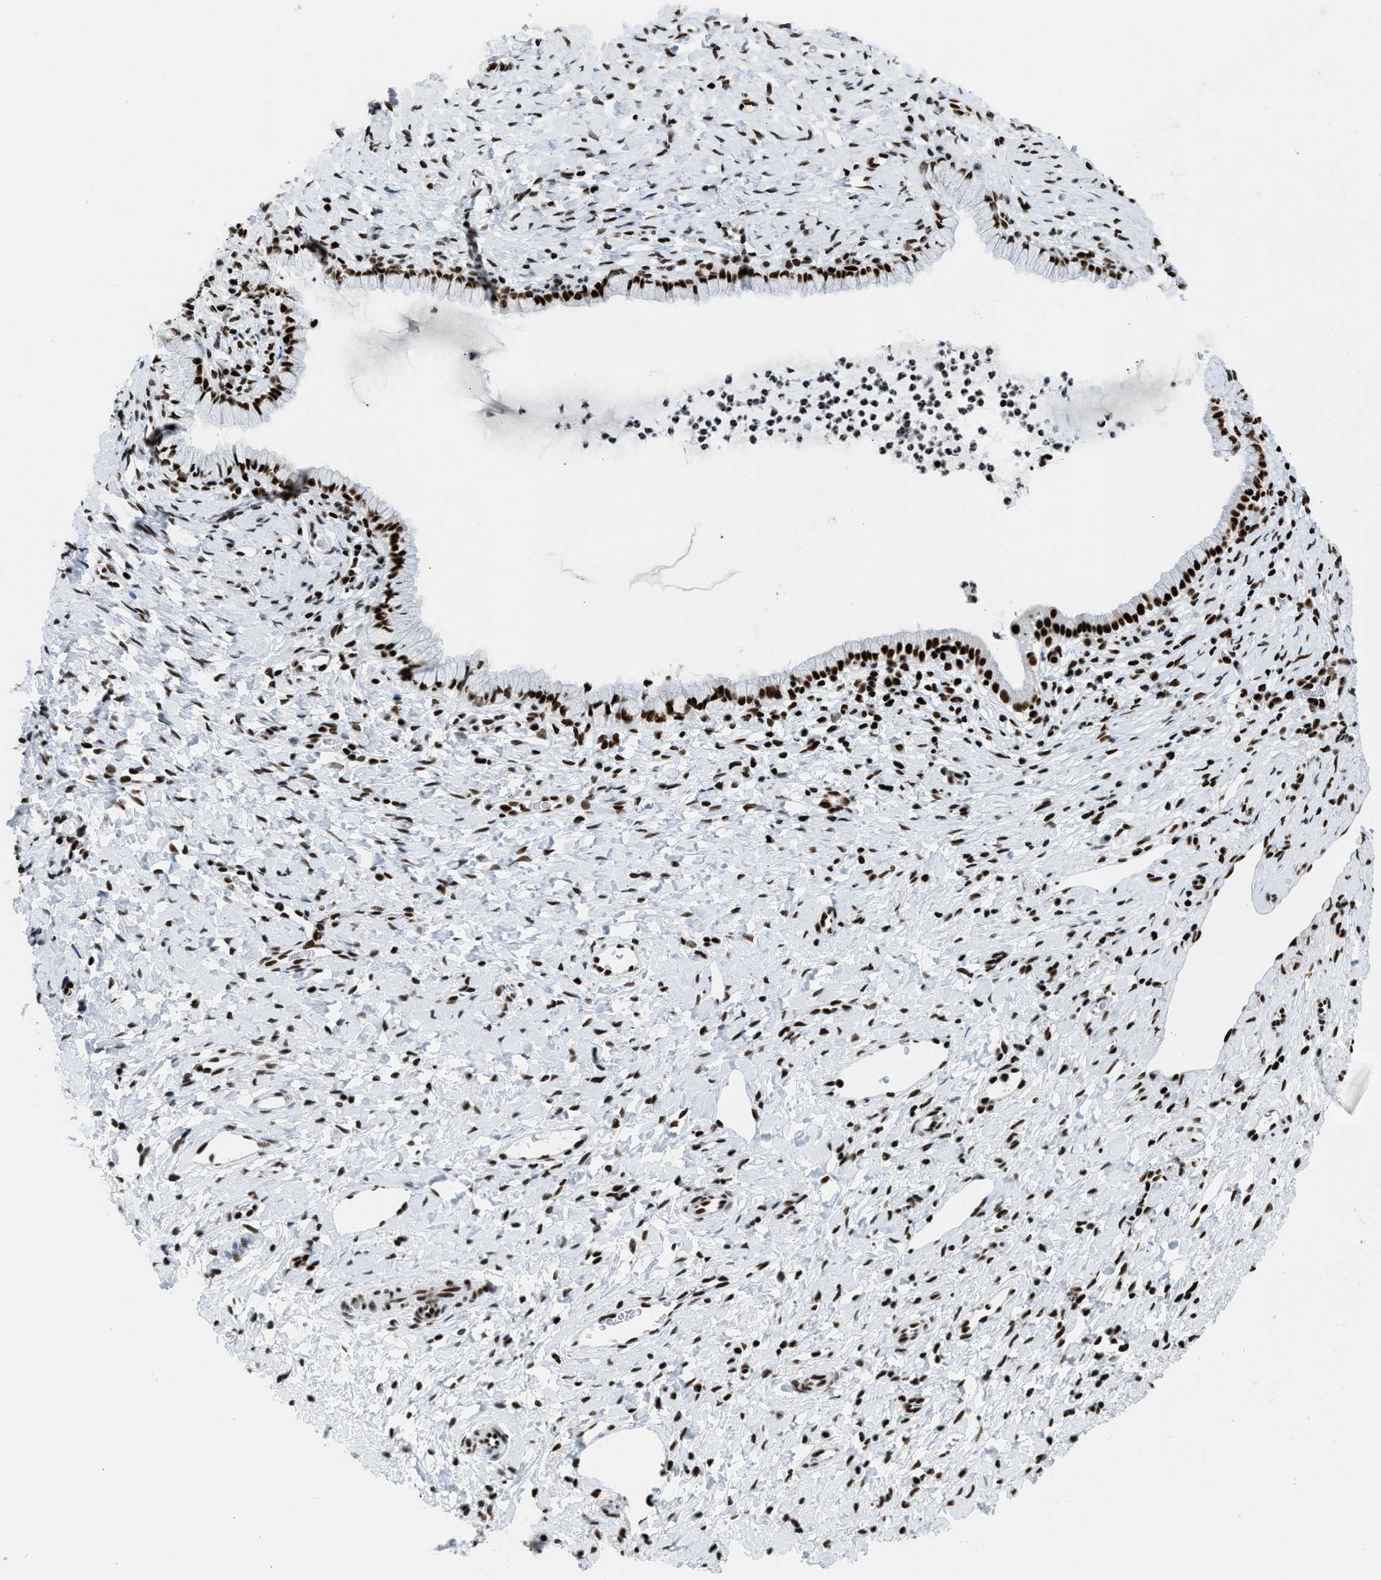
{"staining": {"intensity": "strong", "quantity": ">75%", "location": "nuclear"}, "tissue": "cervix", "cell_type": "Glandular cells", "image_type": "normal", "snomed": [{"axis": "morphology", "description": "Normal tissue, NOS"}, {"axis": "topography", "description": "Cervix"}], "caption": "This is a histology image of IHC staining of unremarkable cervix, which shows strong expression in the nuclear of glandular cells.", "gene": "PIF1", "patient": {"sex": "female", "age": 72}}